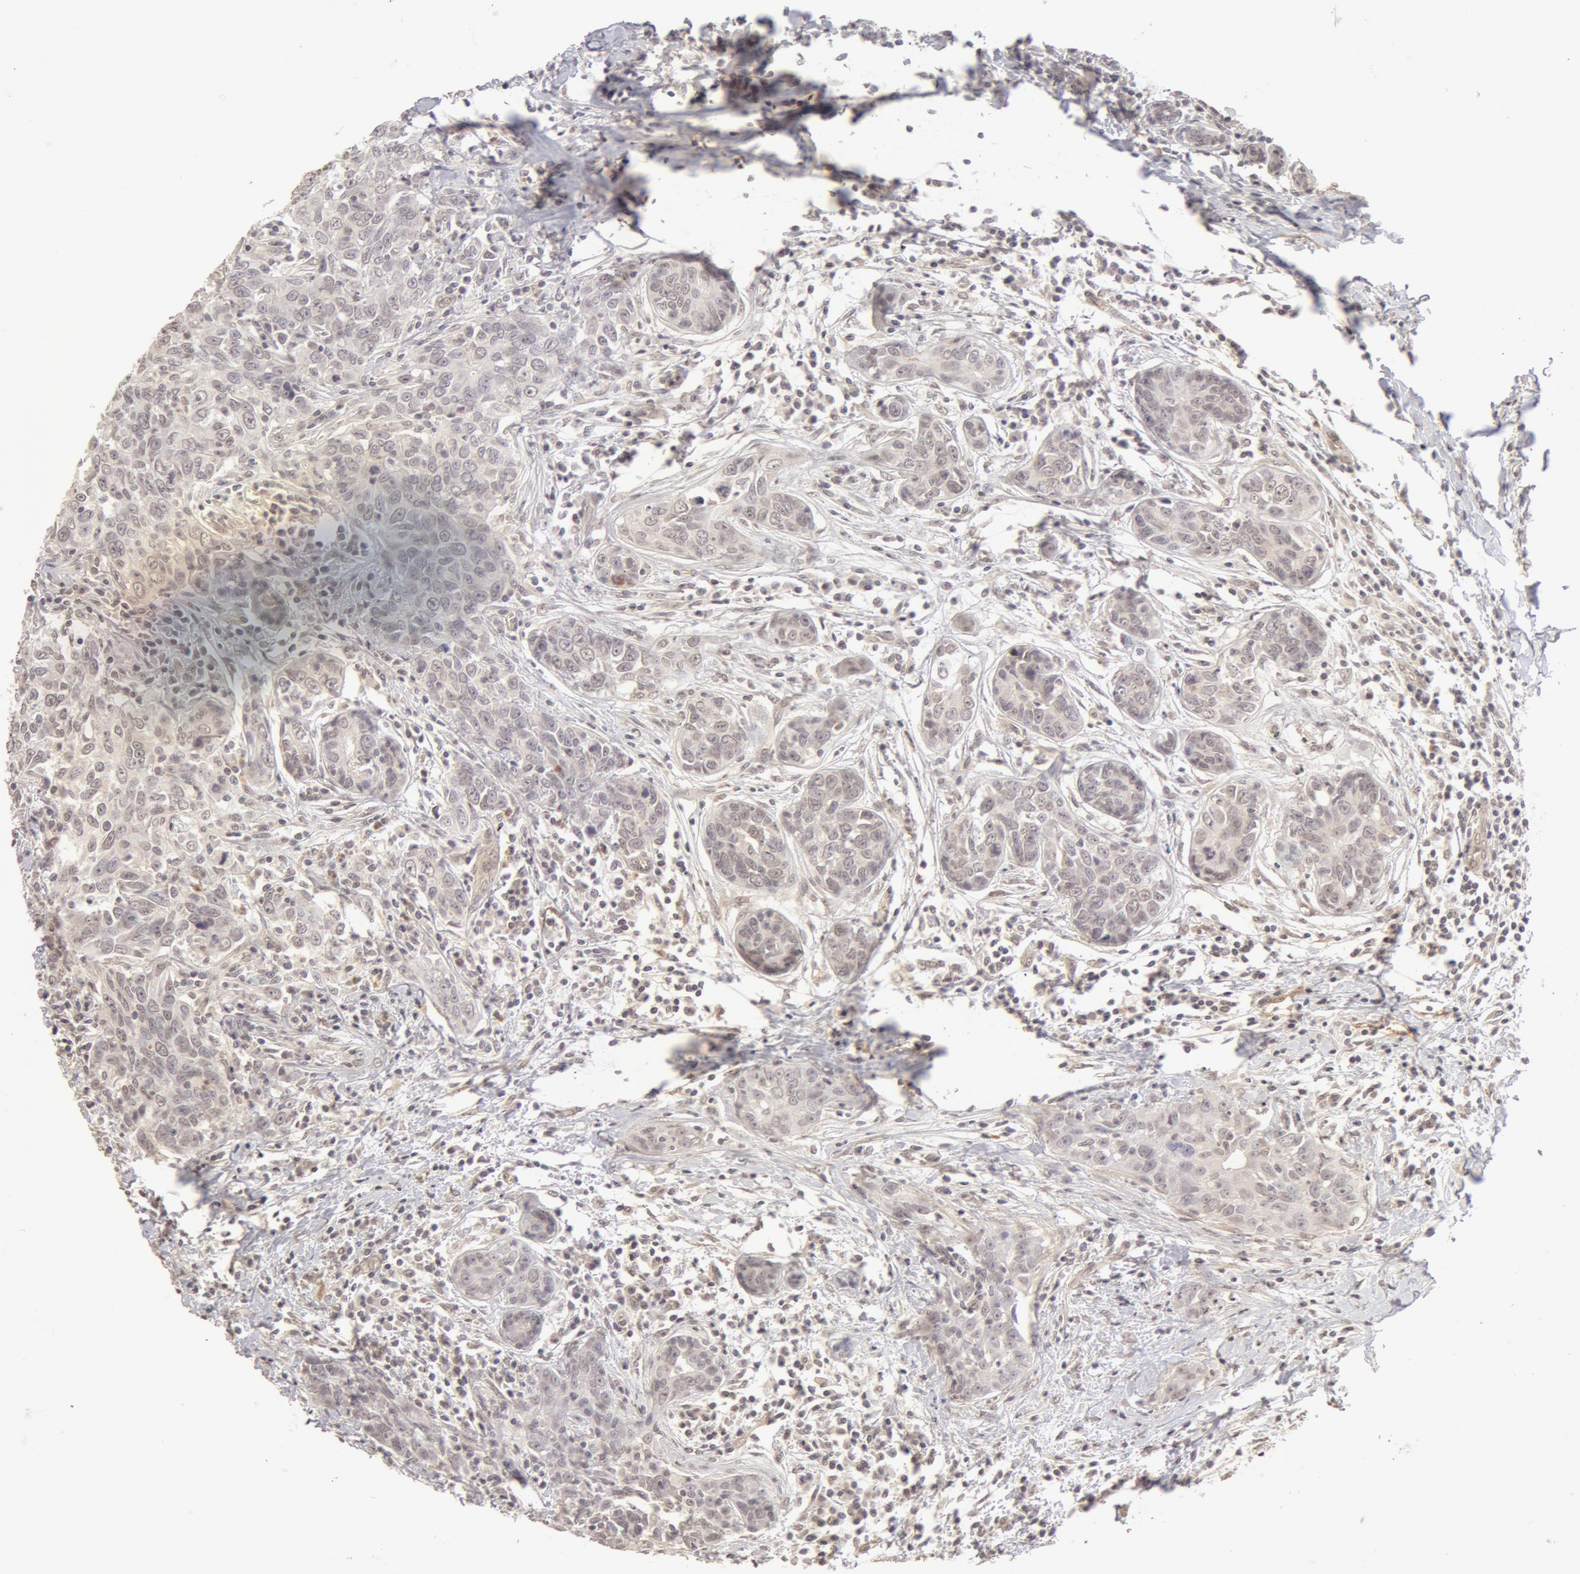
{"staining": {"intensity": "weak", "quantity": ">75%", "location": "cytoplasmic/membranous"}, "tissue": "breast cancer", "cell_type": "Tumor cells", "image_type": "cancer", "snomed": [{"axis": "morphology", "description": "Duct carcinoma"}, {"axis": "topography", "description": "Breast"}], "caption": "Breast intraductal carcinoma stained for a protein (brown) shows weak cytoplasmic/membranous positive positivity in about >75% of tumor cells.", "gene": "ADAM10", "patient": {"sex": "female", "age": 50}}